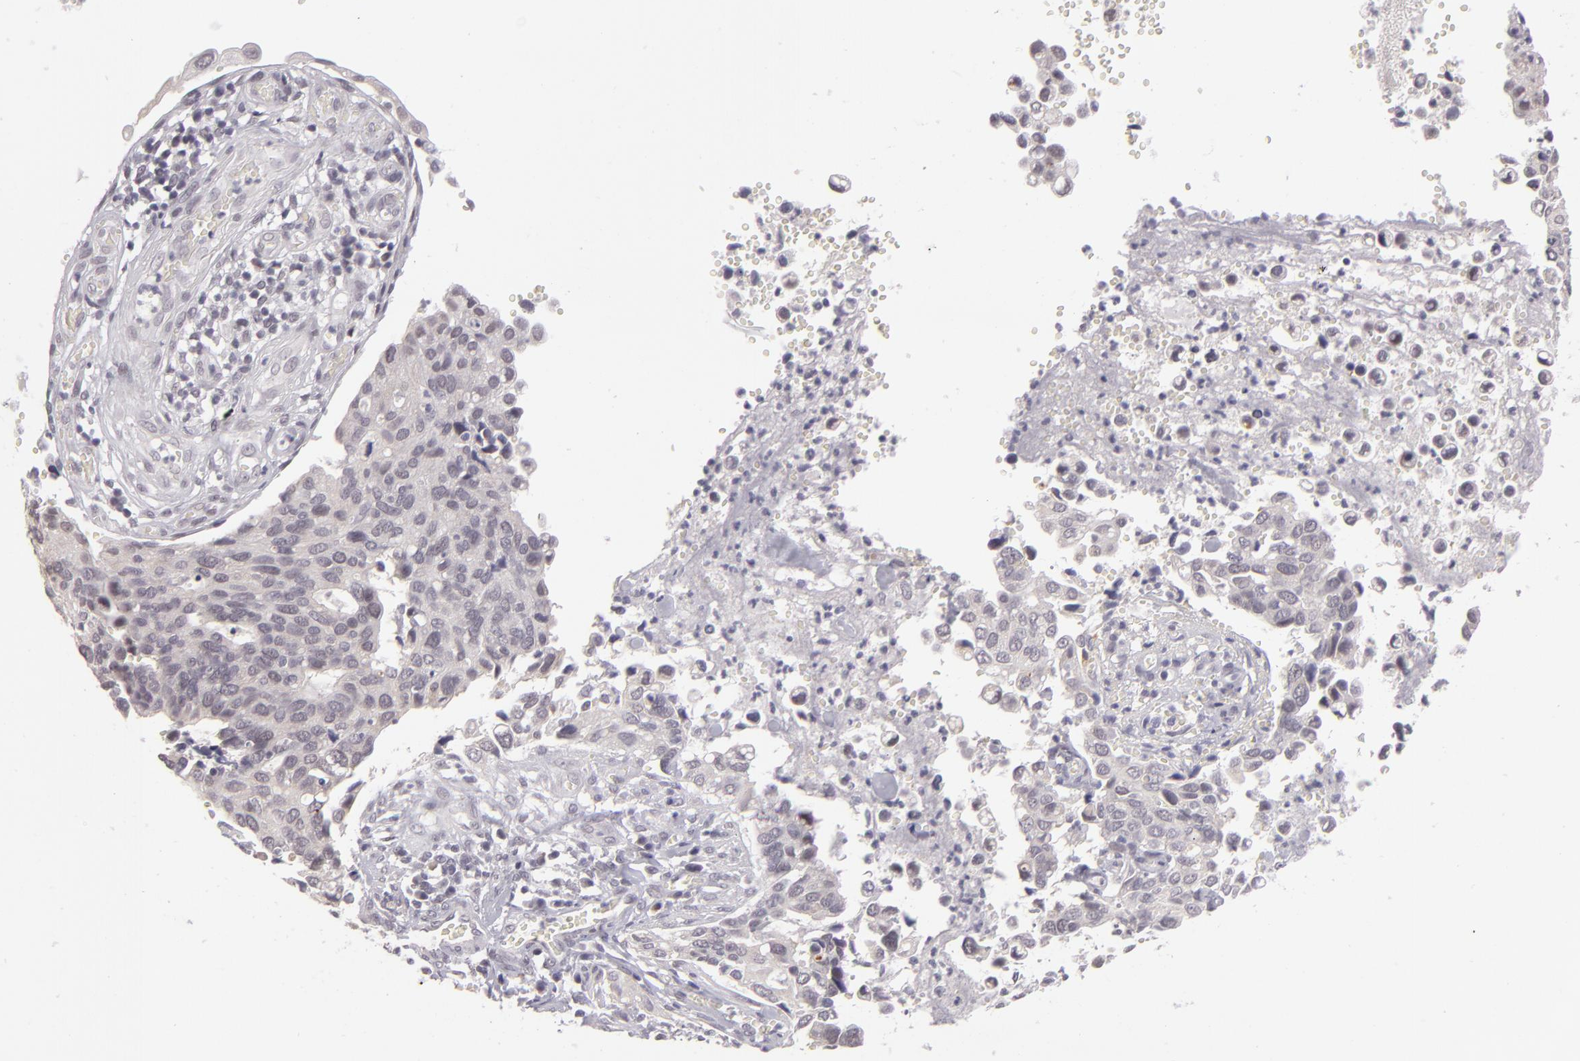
{"staining": {"intensity": "weak", "quantity": "<25%", "location": "nuclear"}, "tissue": "cervical cancer", "cell_type": "Tumor cells", "image_type": "cancer", "snomed": [{"axis": "morphology", "description": "Normal tissue, NOS"}, {"axis": "morphology", "description": "Squamous cell carcinoma, NOS"}, {"axis": "topography", "description": "Cervix"}], "caption": "The immunohistochemistry (IHC) image has no significant staining in tumor cells of squamous cell carcinoma (cervical) tissue.", "gene": "ZNF205", "patient": {"sex": "female", "age": 45}}